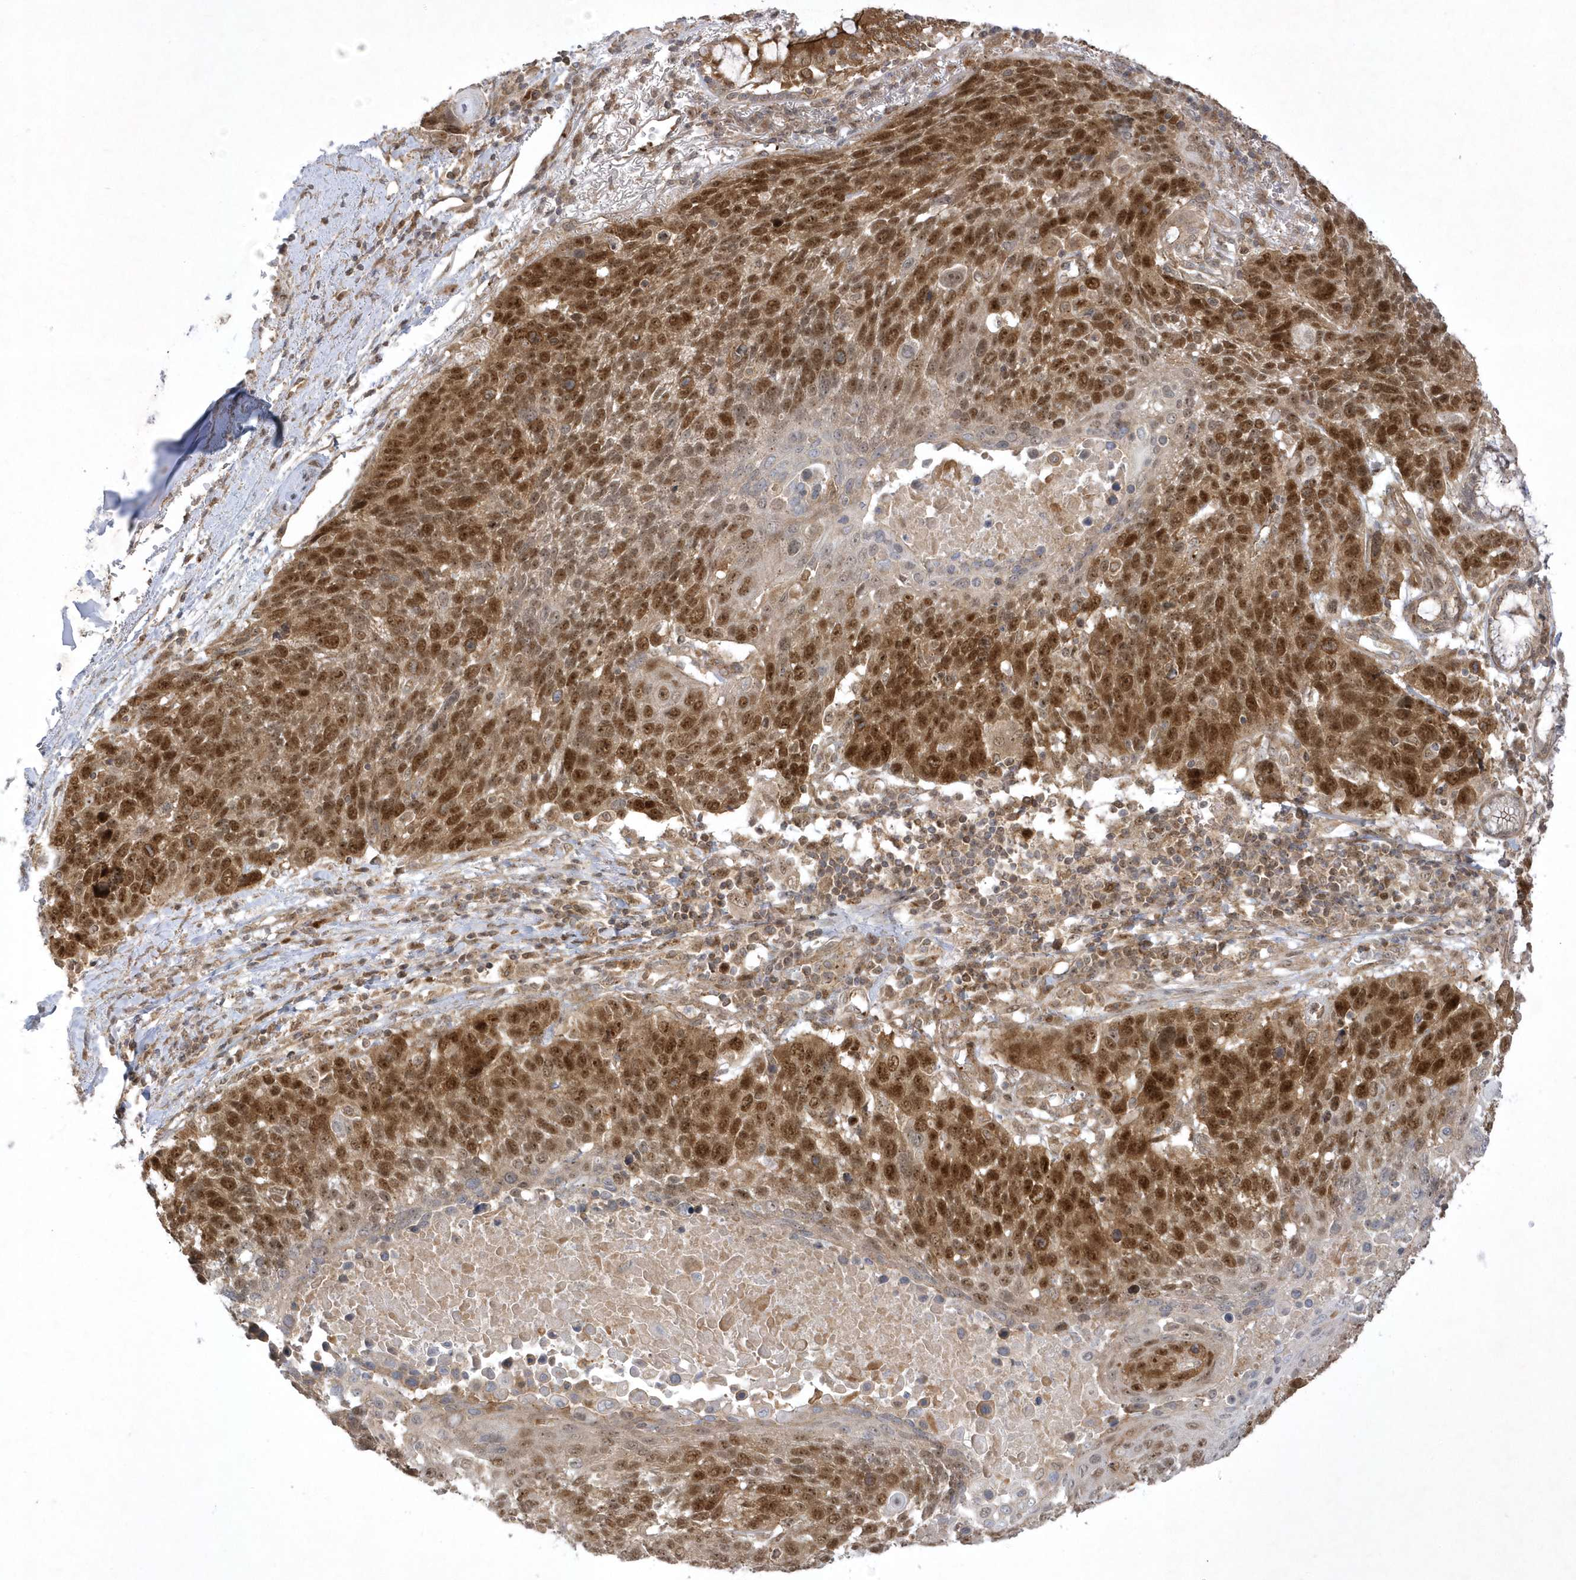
{"staining": {"intensity": "strong", "quantity": ">75%", "location": "cytoplasmic/membranous,nuclear"}, "tissue": "lung cancer", "cell_type": "Tumor cells", "image_type": "cancer", "snomed": [{"axis": "morphology", "description": "Squamous cell carcinoma, NOS"}, {"axis": "topography", "description": "Lung"}], "caption": "Approximately >75% of tumor cells in lung squamous cell carcinoma show strong cytoplasmic/membranous and nuclear protein positivity as visualized by brown immunohistochemical staining.", "gene": "NAF1", "patient": {"sex": "male", "age": 66}}